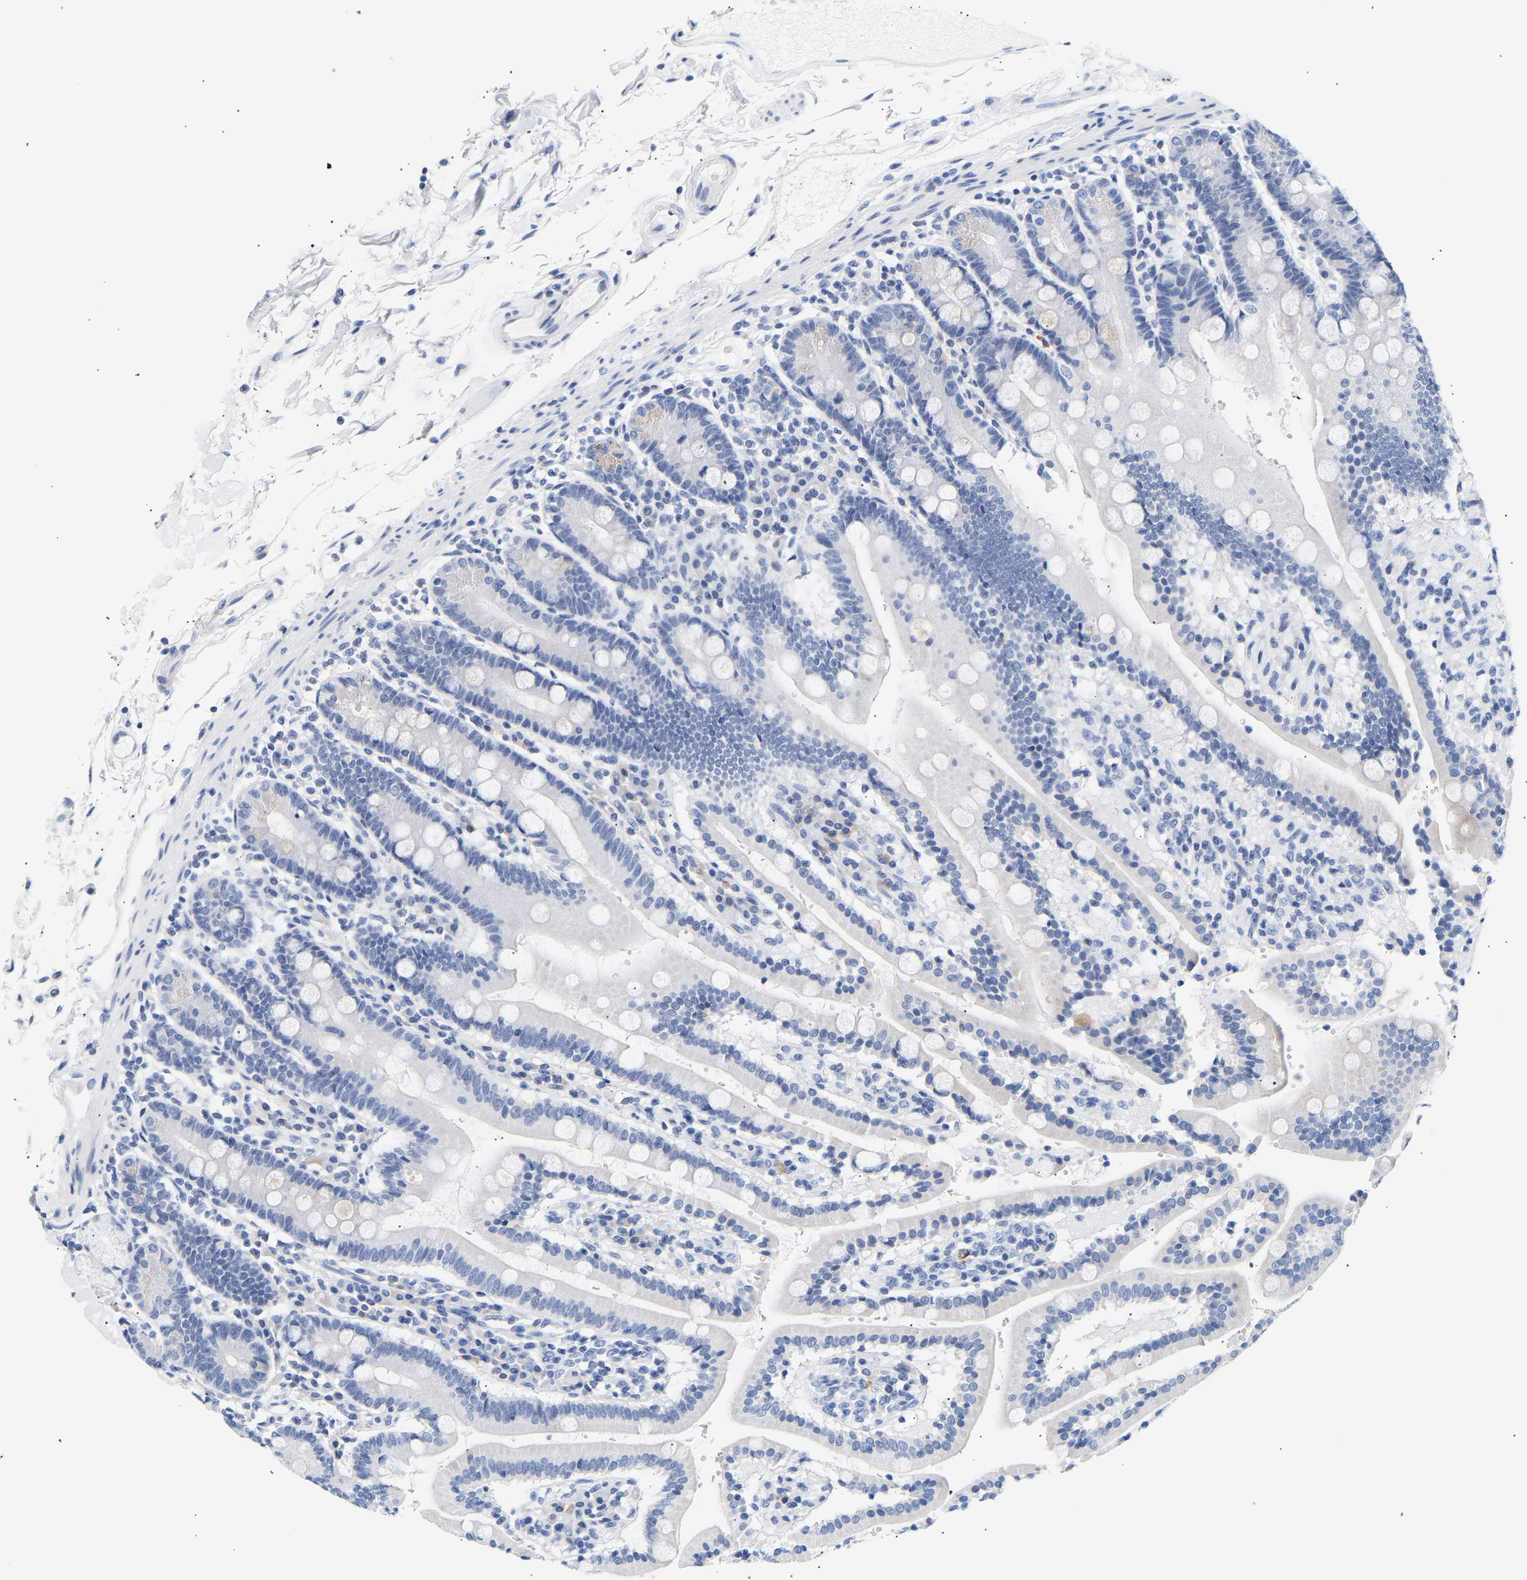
{"staining": {"intensity": "negative", "quantity": "none", "location": "none"}, "tissue": "duodenum", "cell_type": "Glandular cells", "image_type": "normal", "snomed": [{"axis": "morphology", "description": "Normal tissue, NOS"}, {"axis": "topography", "description": "Small intestine, NOS"}], "caption": "DAB immunohistochemical staining of benign human duodenum shows no significant positivity in glandular cells.", "gene": "SPINK2", "patient": {"sex": "female", "age": 71}}